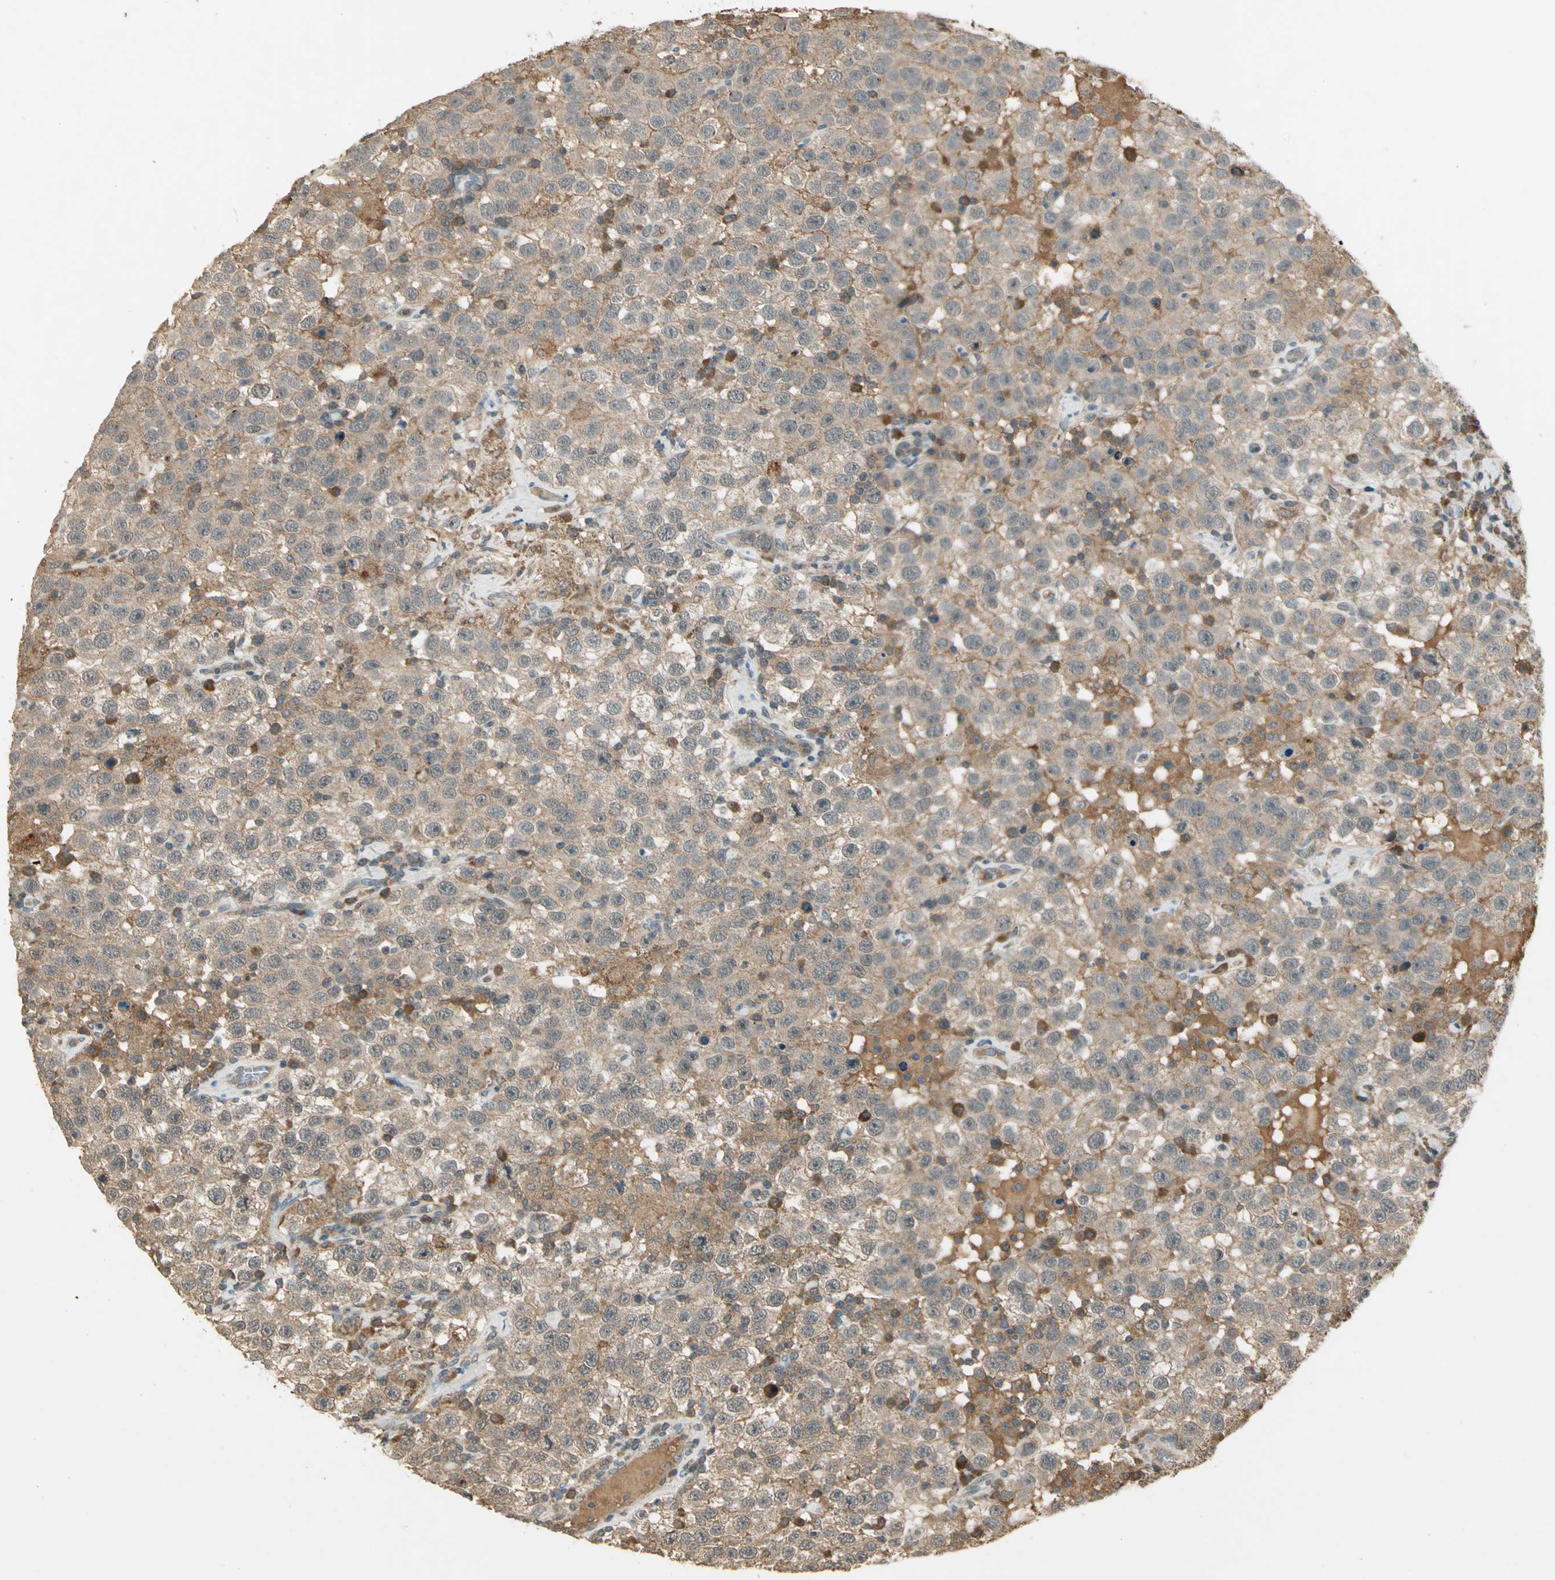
{"staining": {"intensity": "moderate", "quantity": ">75%", "location": "cytoplasmic/membranous"}, "tissue": "testis cancer", "cell_type": "Tumor cells", "image_type": "cancer", "snomed": [{"axis": "morphology", "description": "Seminoma, NOS"}, {"axis": "topography", "description": "Testis"}], "caption": "A medium amount of moderate cytoplasmic/membranous expression is identified in about >75% of tumor cells in seminoma (testis) tissue.", "gene": "KEAP1", "patient": {"sex": "male", "age": 41}}